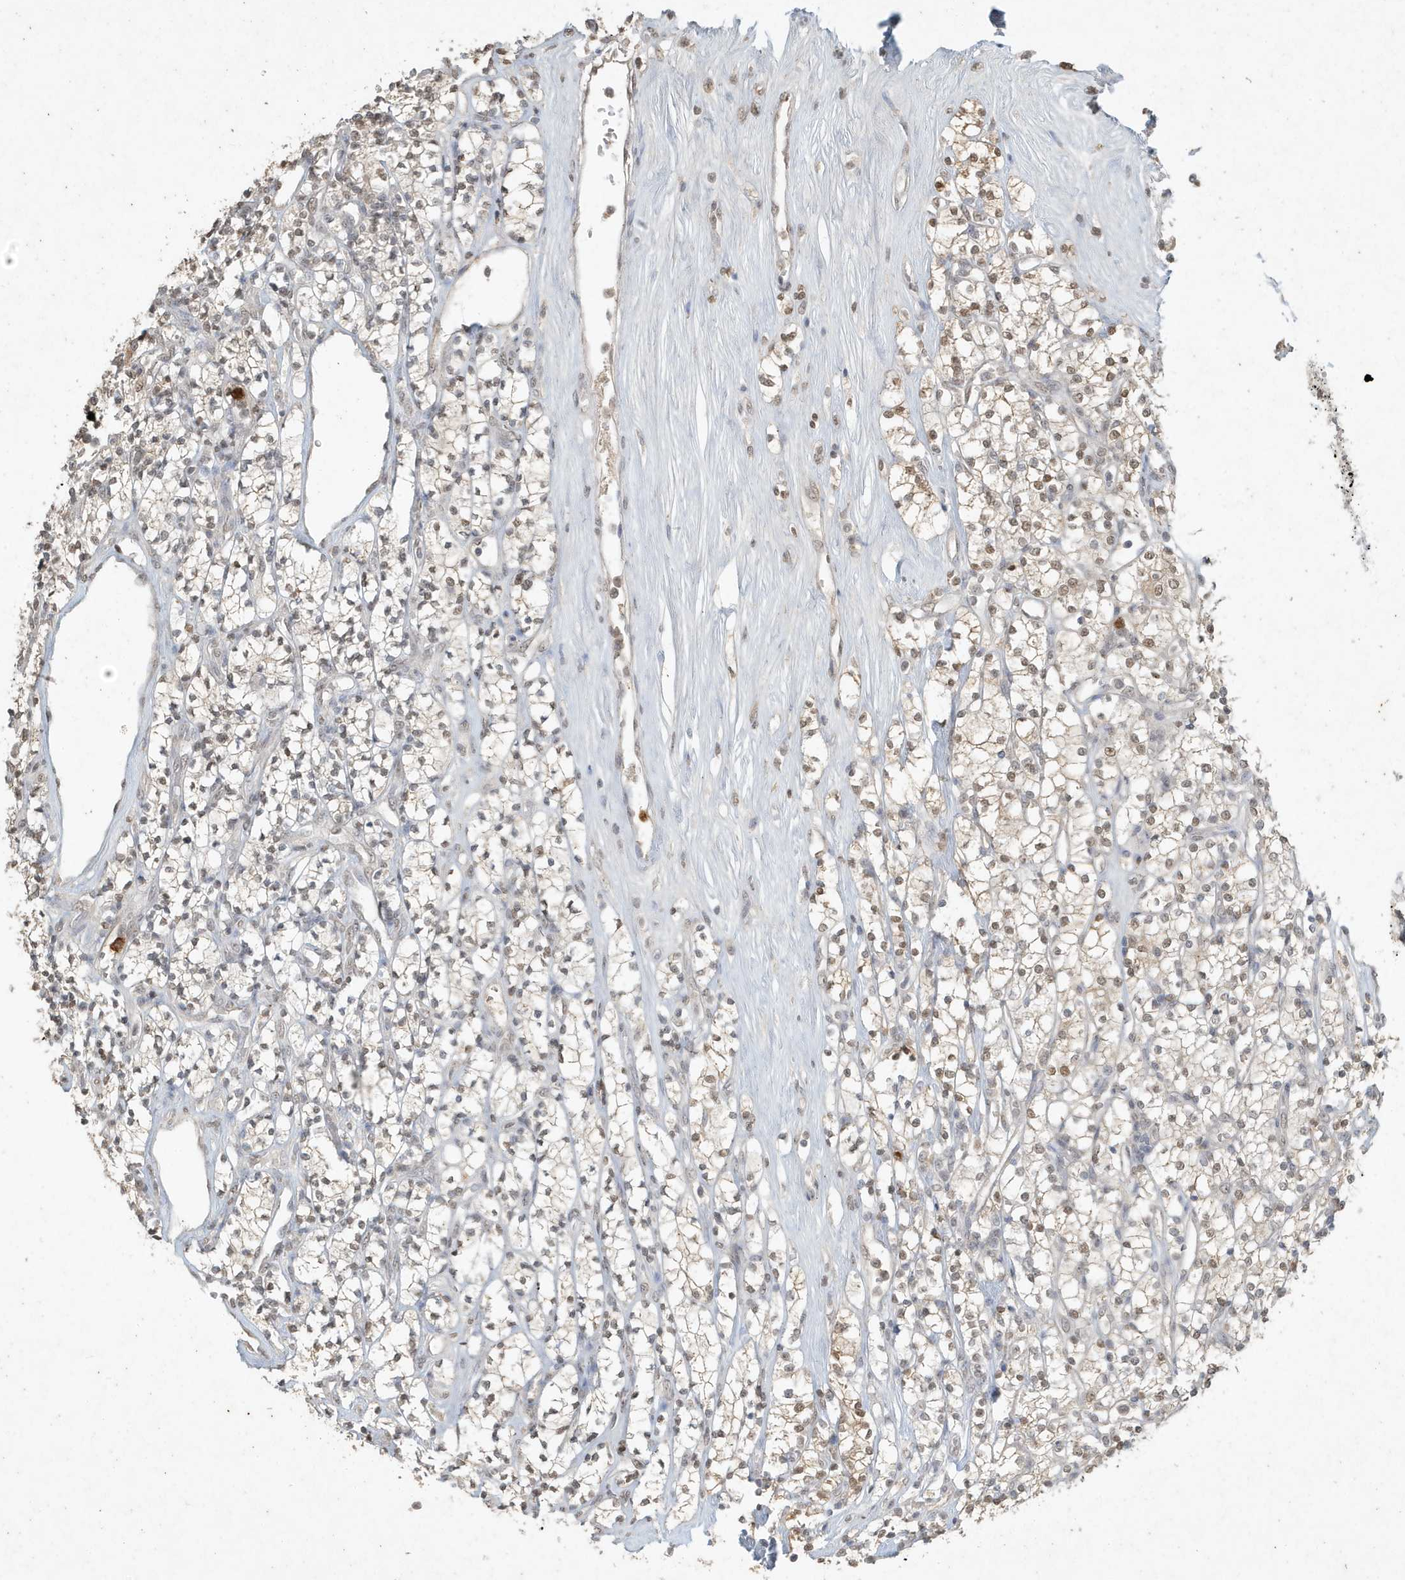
{"staining": {"intensity": "weak", "quantity": "<25%", "location": "nuclear"}, "tissue": "renal cancer", "cell_type": "Tumor cells", "image_type": "cancer", "snomed": [{"axis": "morphology", "description": "Adenocarcinoma, NOS"}, {"axis": "topography", "description": "Kidney"}], "caption": "High magnification brightfield microscopy of adenocarcinoma (renal) stained with DAB (3,3'-diaminobenzidine) (brown) and counterstained with hematoxylin (blue): tumor cells show no significant staining.", "gene": "DEFA1", "patient": {"sex": "male", "age": 77}}